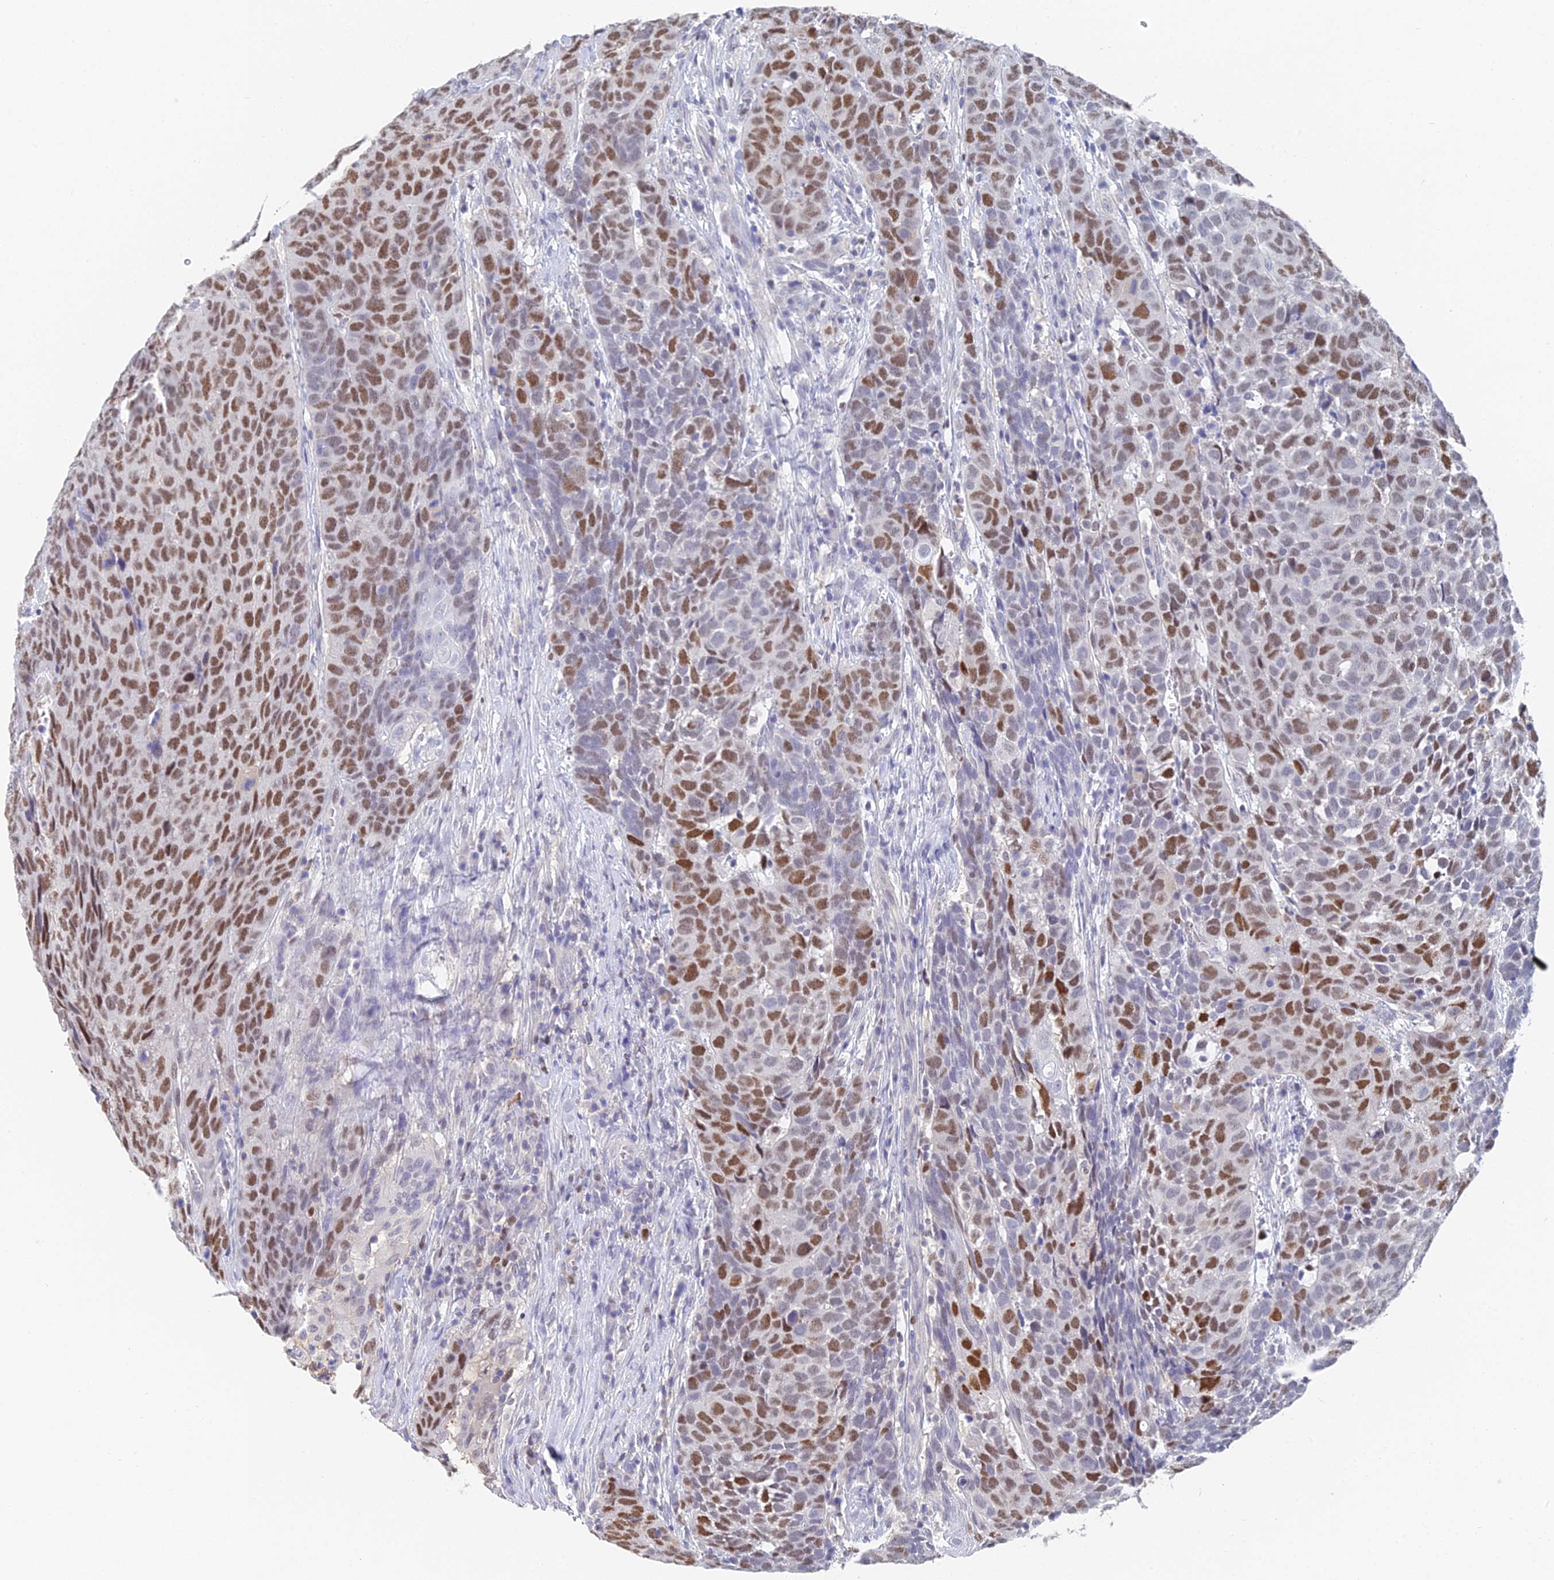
{"staining": {"intensity": "strong", "quantity": ">75%", "location": "nuclear"}, "tissue": "head and neck cancer", "cell_type": "Tumor cells", "image_type": "cancer", "snomed": [{"axis": "morphology", "description": "Squamous cell carcinoma, NOS"}, {"axis": "topography", "description": "Head-Neck"}], "caption": "Human head and neck cancer (squamous cell carcinoma) stained for a protein (brown) reveals strong nuclear positive expression in approximately >75% of tumor cells.", "gene": "MCM2", "patient": {"sex": "male", "age": 66}}